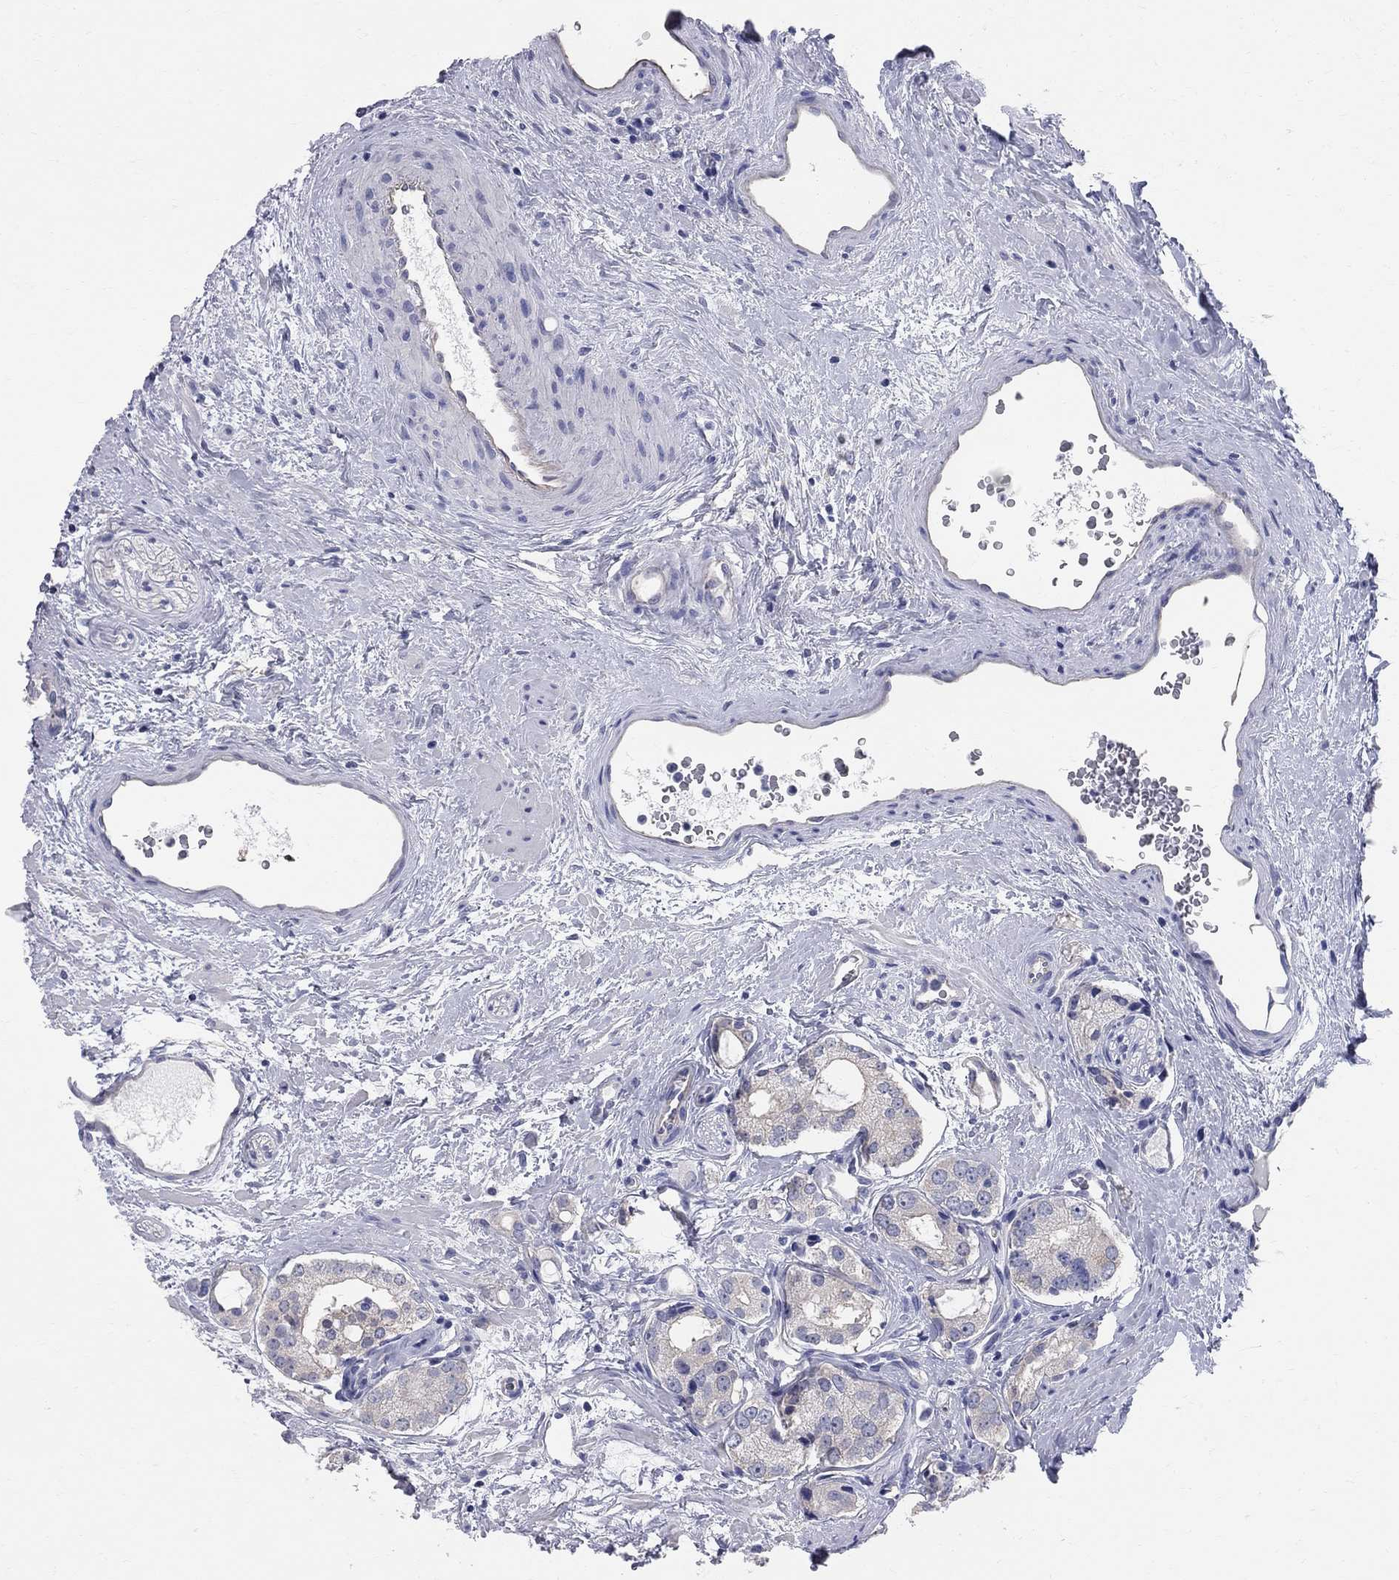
{"staining": {"intensity": "negative", "quantity": "none", "location": "none"}, "tissue": "prostate cancer", "cell_type": "Tumor cells", "image_type": "cancer", "snomed": [{"axis": "morphology", "description": "Adenocarcinoma, NOS"}, {"axis": "topography", "description": "Prostate"}], "caption": "The image displays no significant expression in tumor cells of prostate cancer.", "gene": "AOX1", "patient": {"sex": "male", "age": 66}}